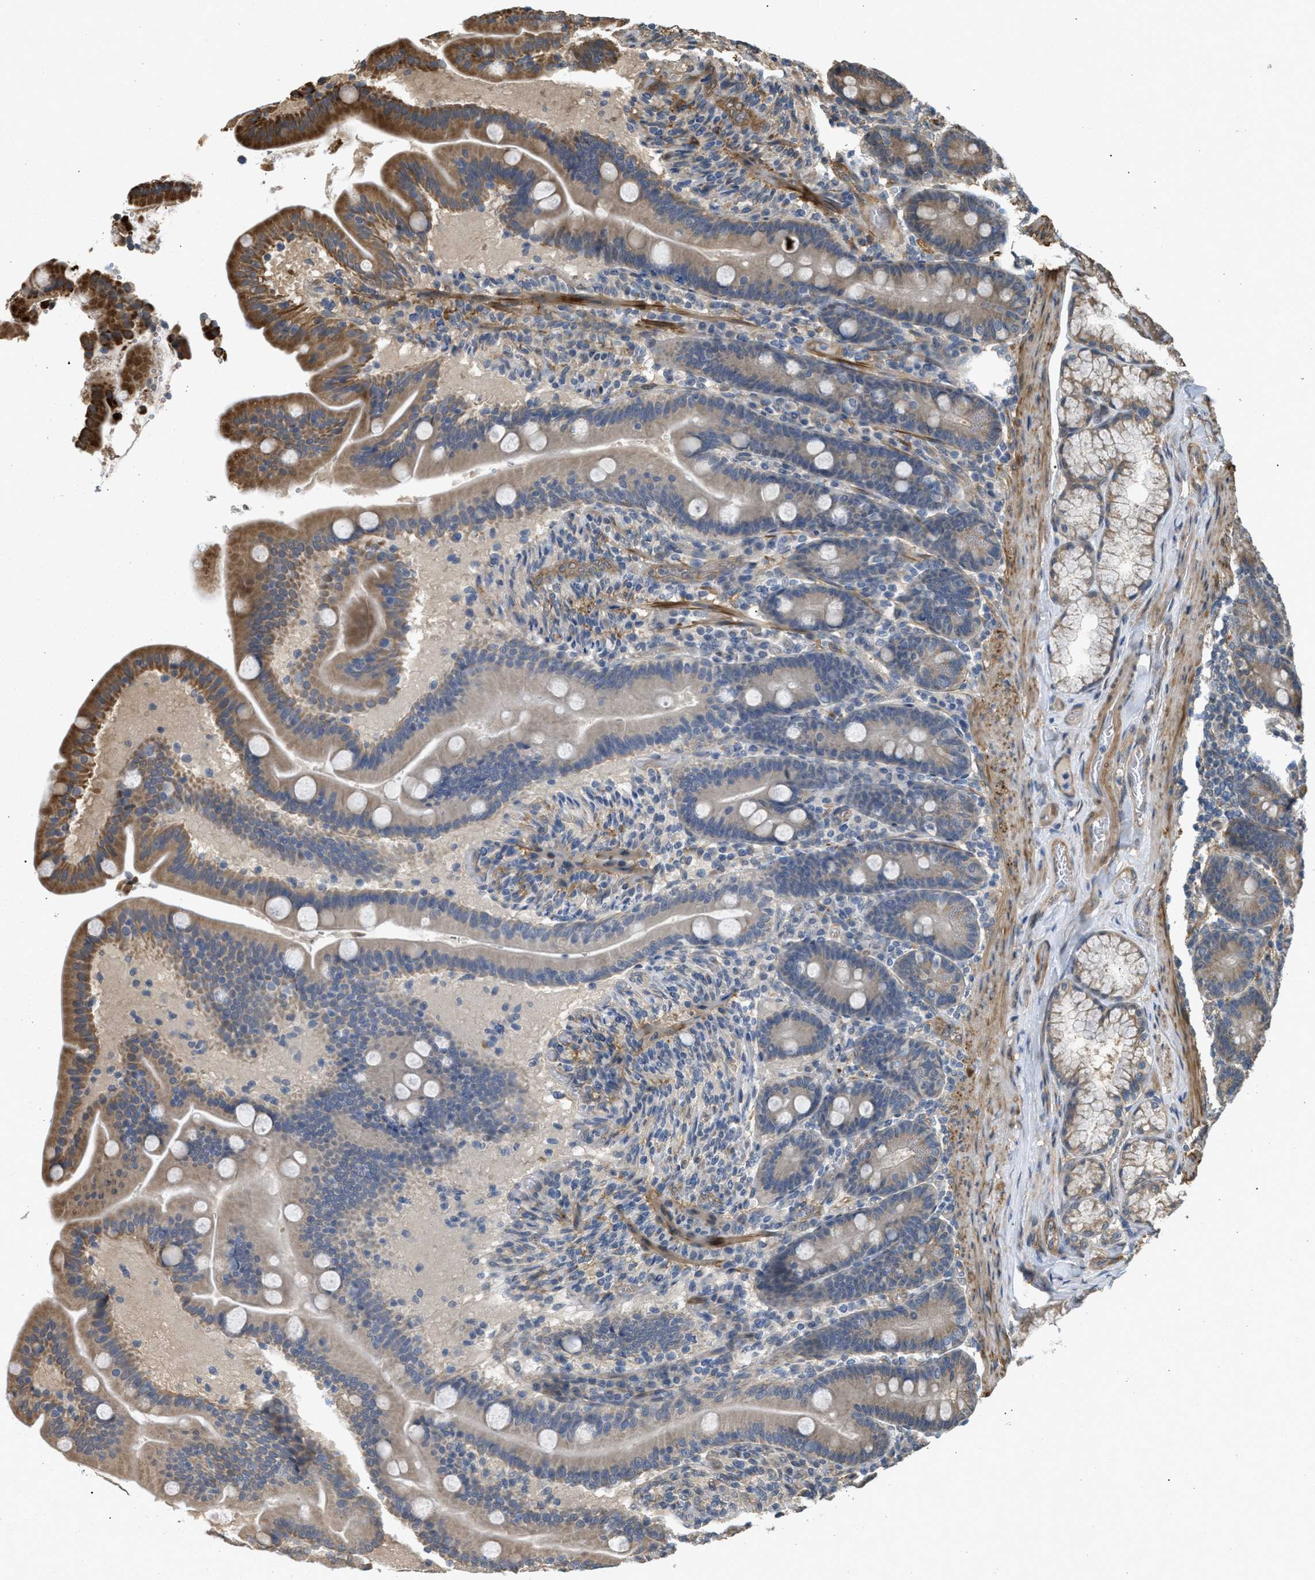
{"staining": {"intensity": "moderate", "quantity": ">75%", "location": "cytoplasmic/membranous"}, "tissue": "duodenum", "cell_type": "Glandular cells", "image_type": "normal", "snomed": [{"axis": "morphology", "description": "Normal tissue, NOS"}, {"axis": "topography", "description": "Duodenum"}], "caption": "IHC (DAB (3,3'-diaminobenzidine)) staining of unremarkable duodenum reveals moderate cytoplasmic/membranous protein staining in about >75% of glandular cells.", "gene": "BAG3", "patient": {"sex": "male", "age": 54}}